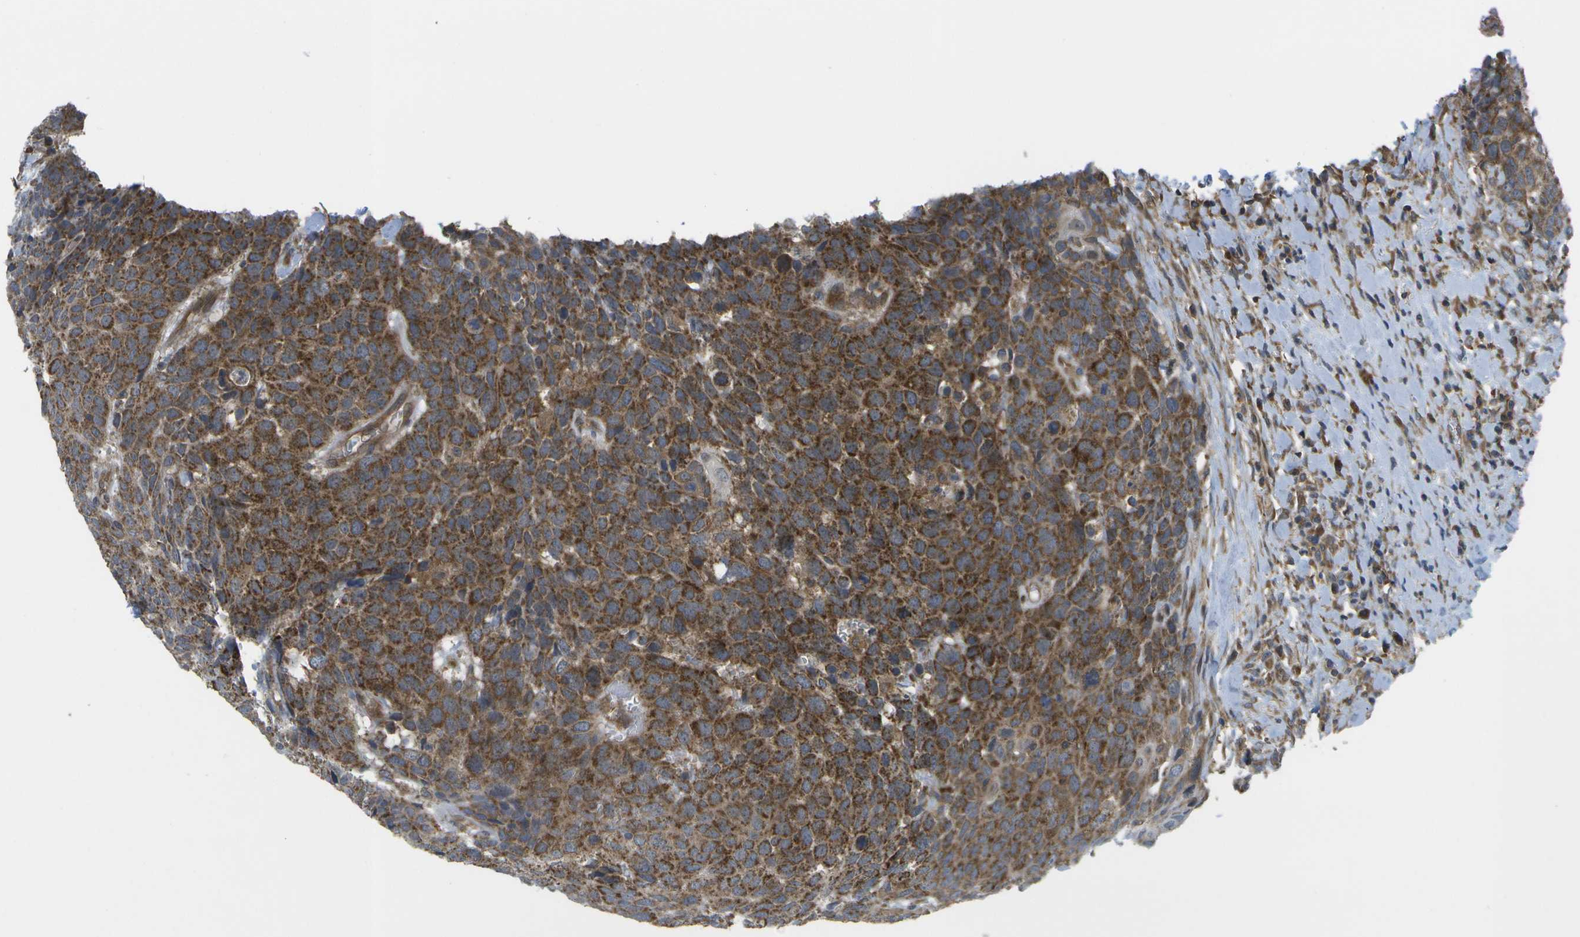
{"staining": {"intensity": "strong", "quantity": ">75%", "location": "cytoplasmic/membranous"}, "tissue": "head and neck cancer", "cell_type": "Tumor cells", "image_type": "cancer", "snomed": [{"axis": "morphology", "description": "Squamous cell carcinoma, NOS"}, {"axis": "topography", "description": "Head-Neck"}], "caption": "The immunohistochemical stain highlights strong cytoplasmic/membranous staining in tumor cells of squamous cell carcinoma (head and neck) tissue.", "gene": "DPM3", "patient": {"sex": "male", "age": 66}}